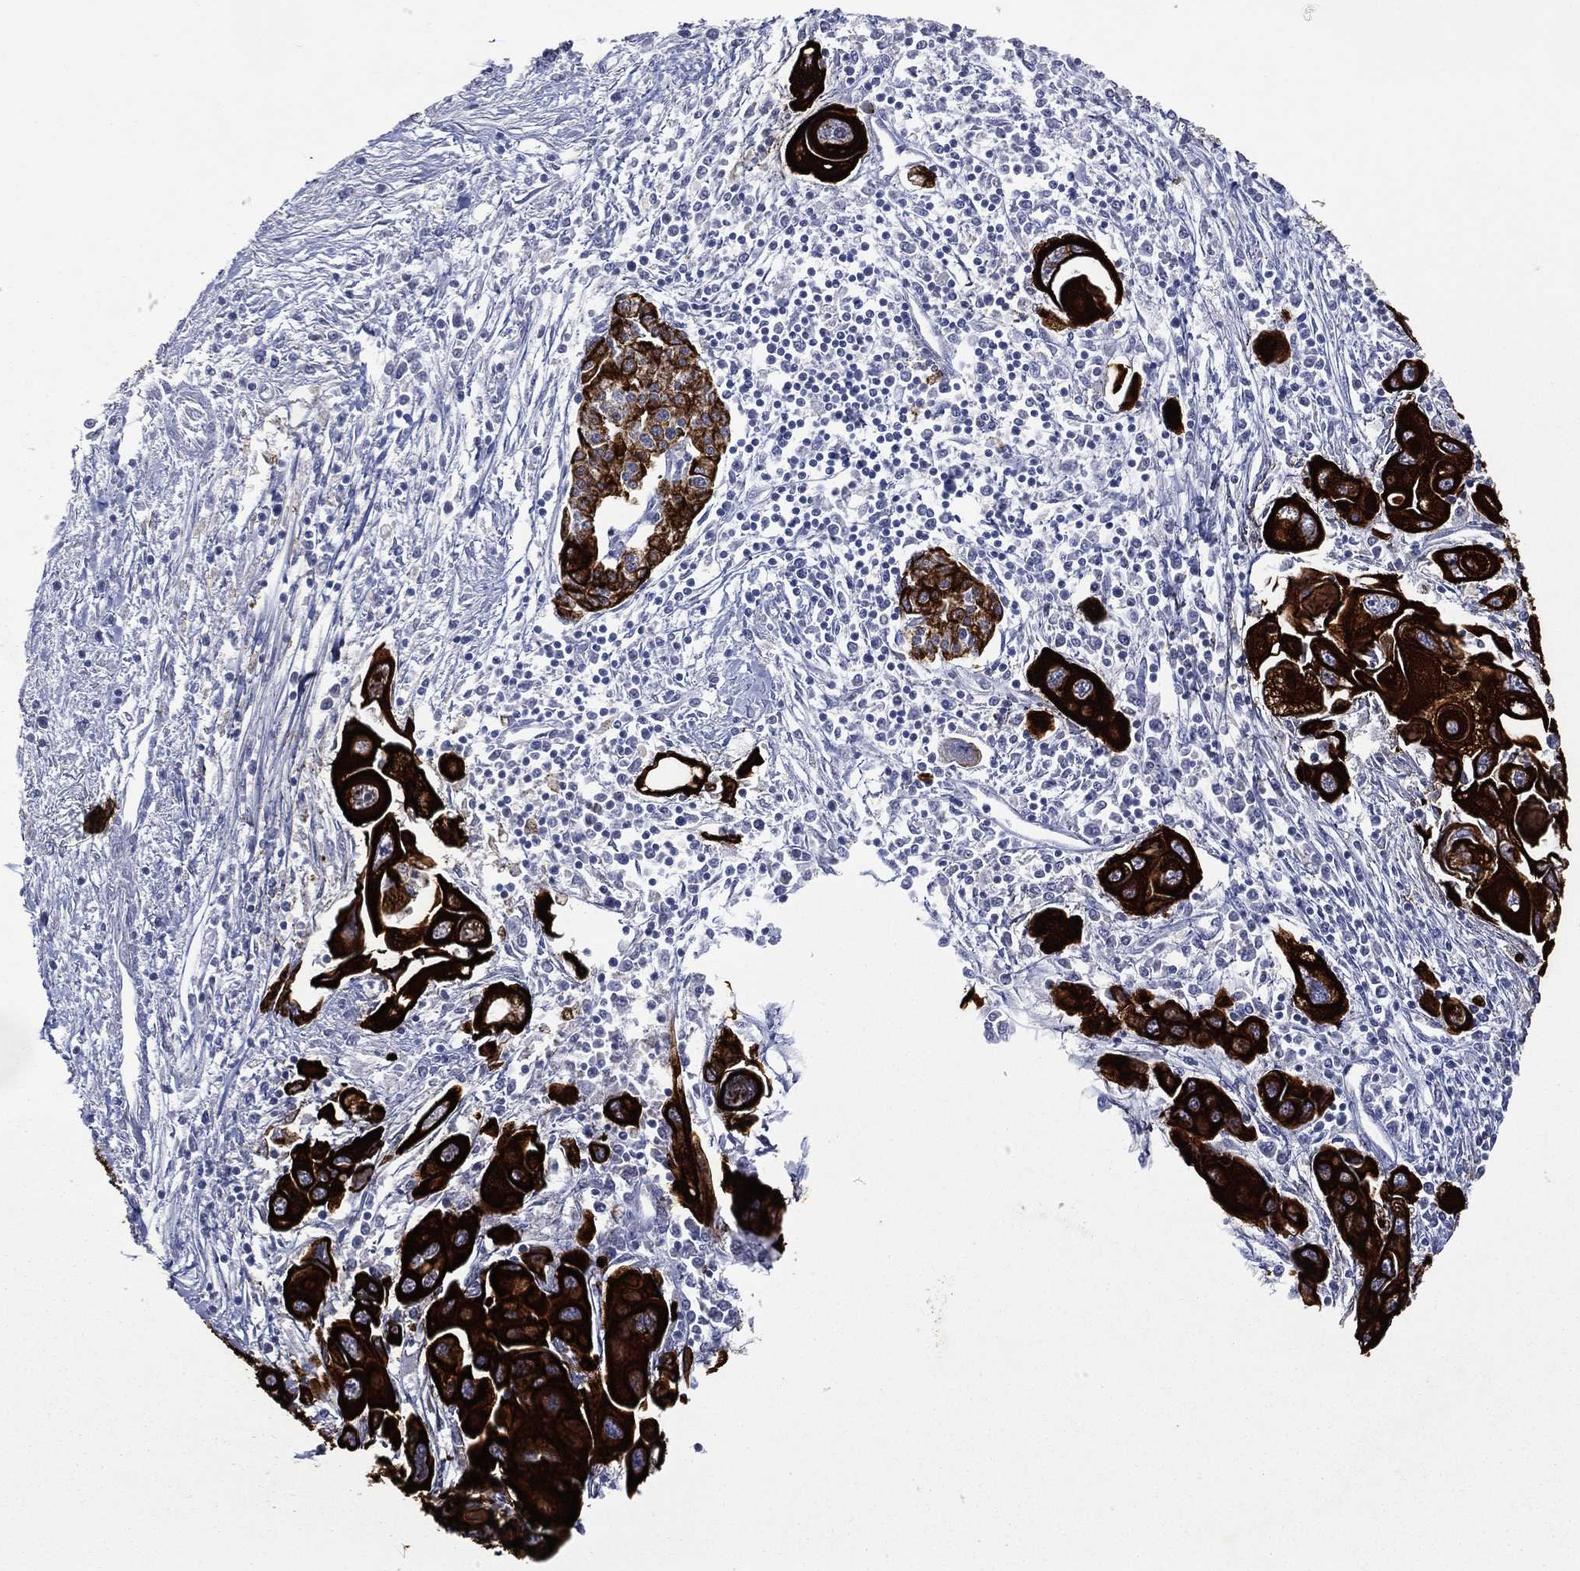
{"staining": {"intensity": "strong", "quantity": ">75%", "location": "cytoplasmic/membranous"}, "tissue": "pancreatic cancer", "cell_type": "Tumor cells", "image_type": "cancer", "snomed": [{"axis": "morphology", "description": "Adenocarcinoma, NOS"}, {"axis": "topography", "description": "Pancreas"}], "caption": "Strong cytoplasmic/membranous positivity for a protein is seen in approximately >75% of tumor cells of pancreatic adenocarcinoma using IHC.", "gene": "KRT7", "patient": {"sex": "male", "age": 70}}